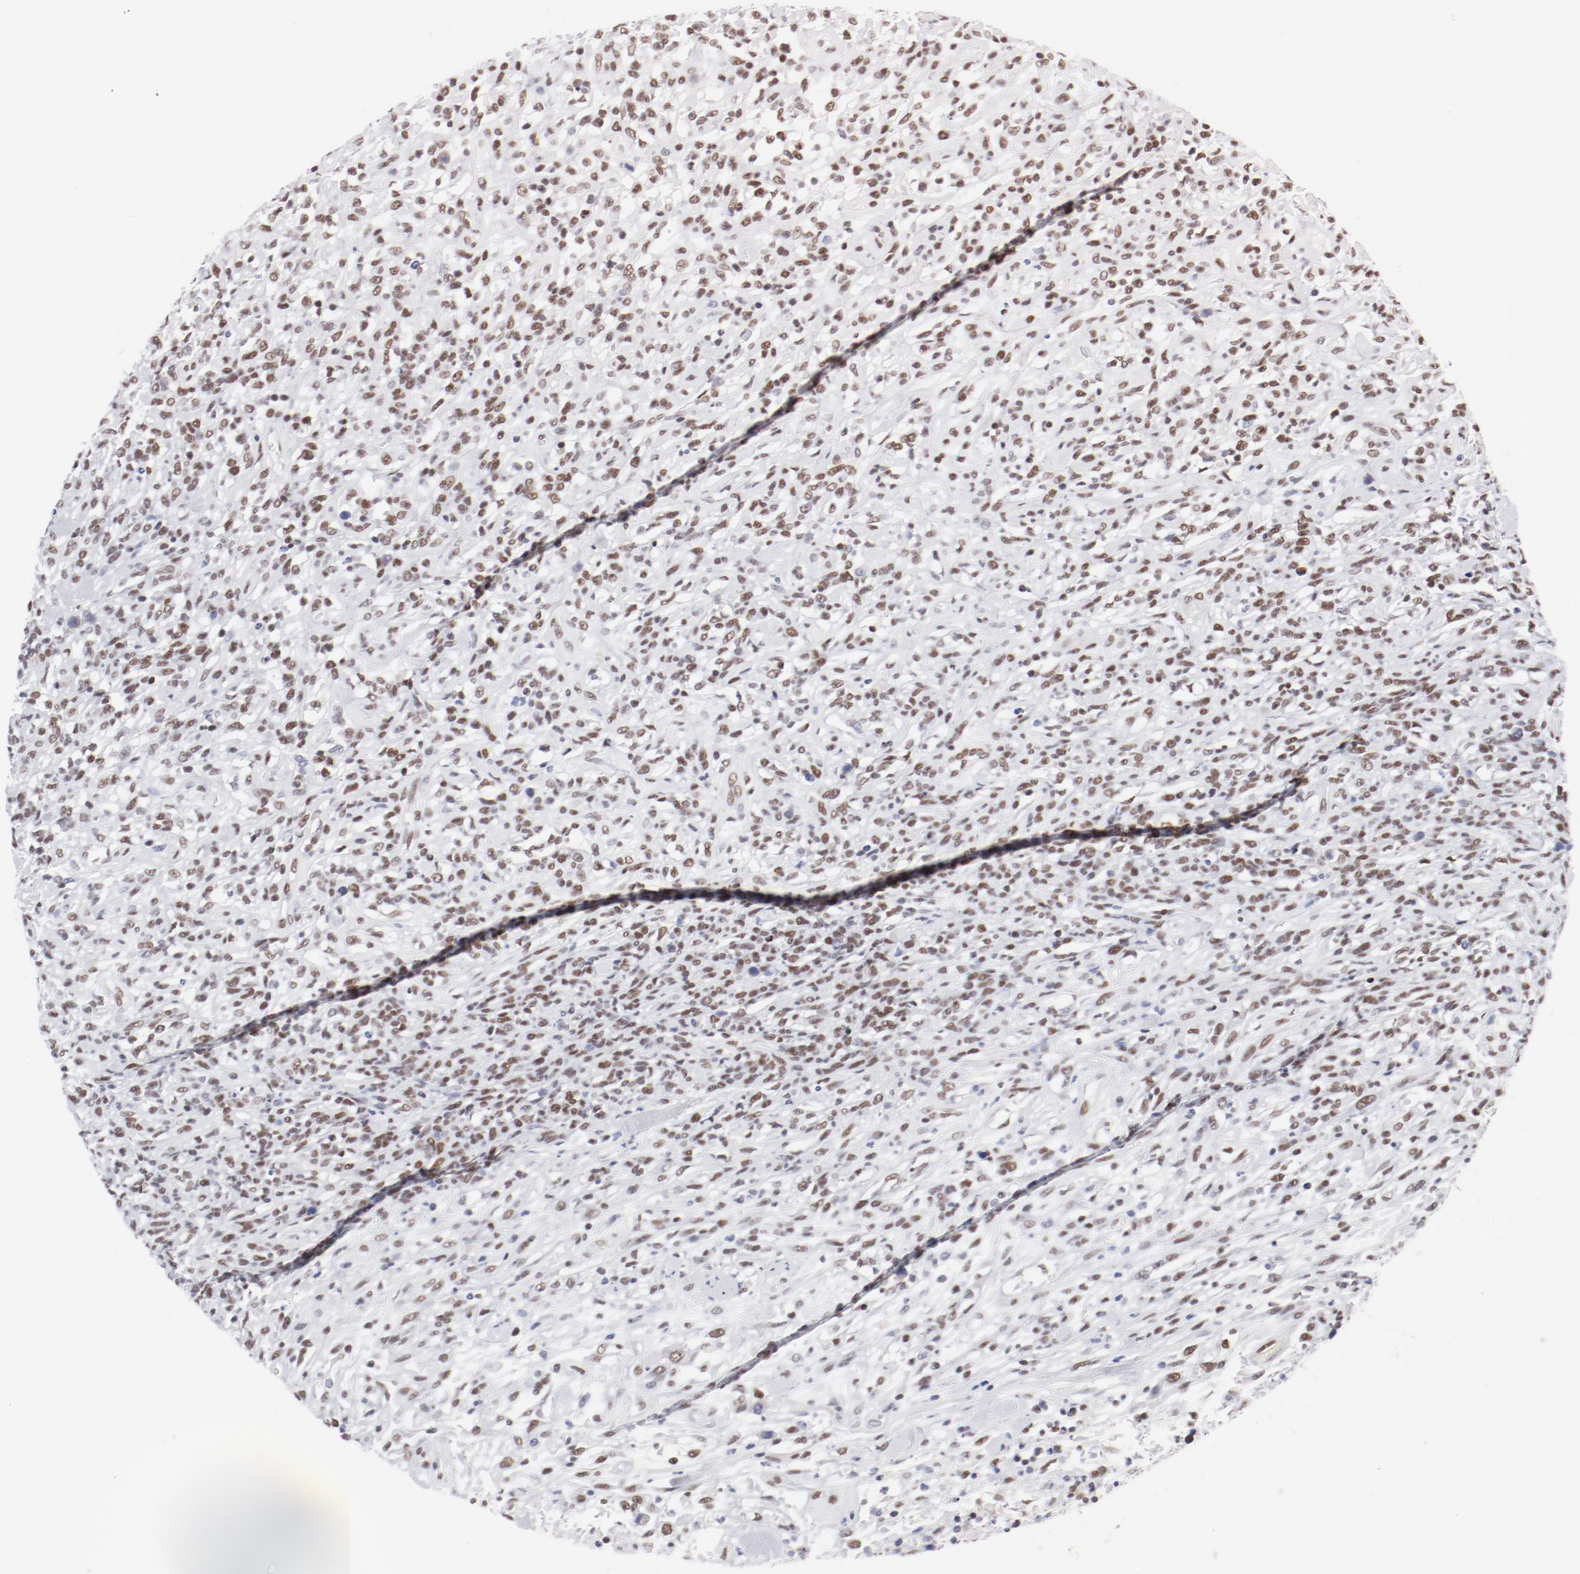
{"staining": {"intensity": "moderate", "quantity": ">75%", "location": "nuclear"}, "tissue": "lymphoma", "cell_type": "Tumor cells", "image_type": "cancer", "snomed": [{"axis": "morphology", "description": "Malignant lymphoma, non-Hodgkin's type, High grade"}, {"axis": "topography", "description": "Lymph node"}], "caption": "An IHC histopathology image of neoplastic tissue is shown. Protein staining in brown shows moderate nuclear positivity in lymphoma within tumor cells.", "gene": "ATF2", "patient": {"sex": "female", "age": 73}}